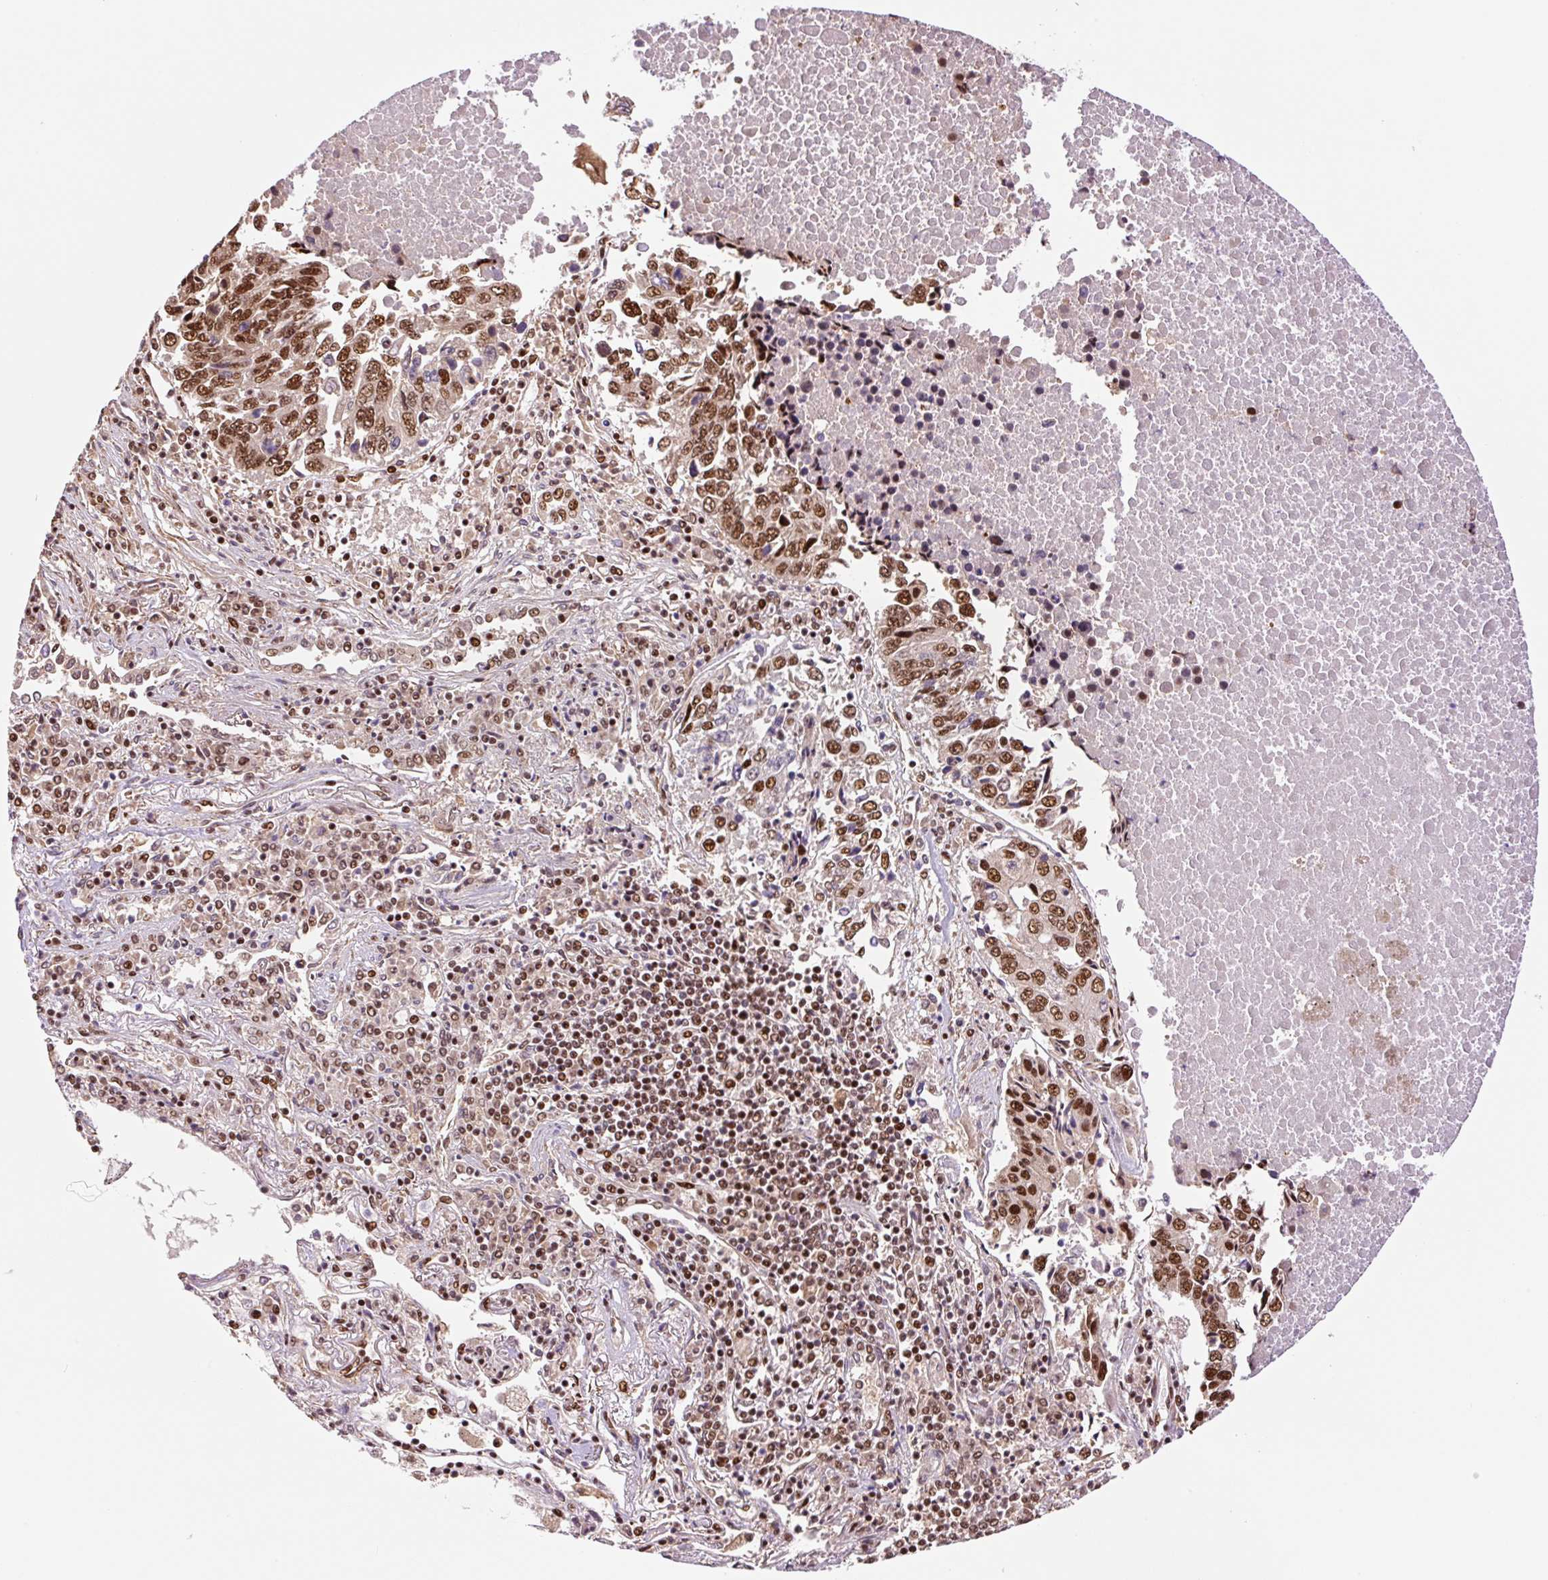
{"staining": {"intensity": "strong", "quantity": ">75%", "location": "nuclear"}, "tissue": "lung cancer", "cell_type": "Tumor cells", "image_type": "cancer", "snomed": [{"axis": "morphology", "description": "Squamous cell carcinoma, NOS"}, {"axis": "topography", "description": "Lung"}], "caption": "Immunohistochemical staining of human lung cancer shows high levels of strong nuclear staining in about >75% of tumor cells. Using DAB (brown) and hematoxylin (blue) stains, captured at high magnification using brightfield microscopy.", "gene": "INTS8", "patient": {"sex": "female", "age": 66}}